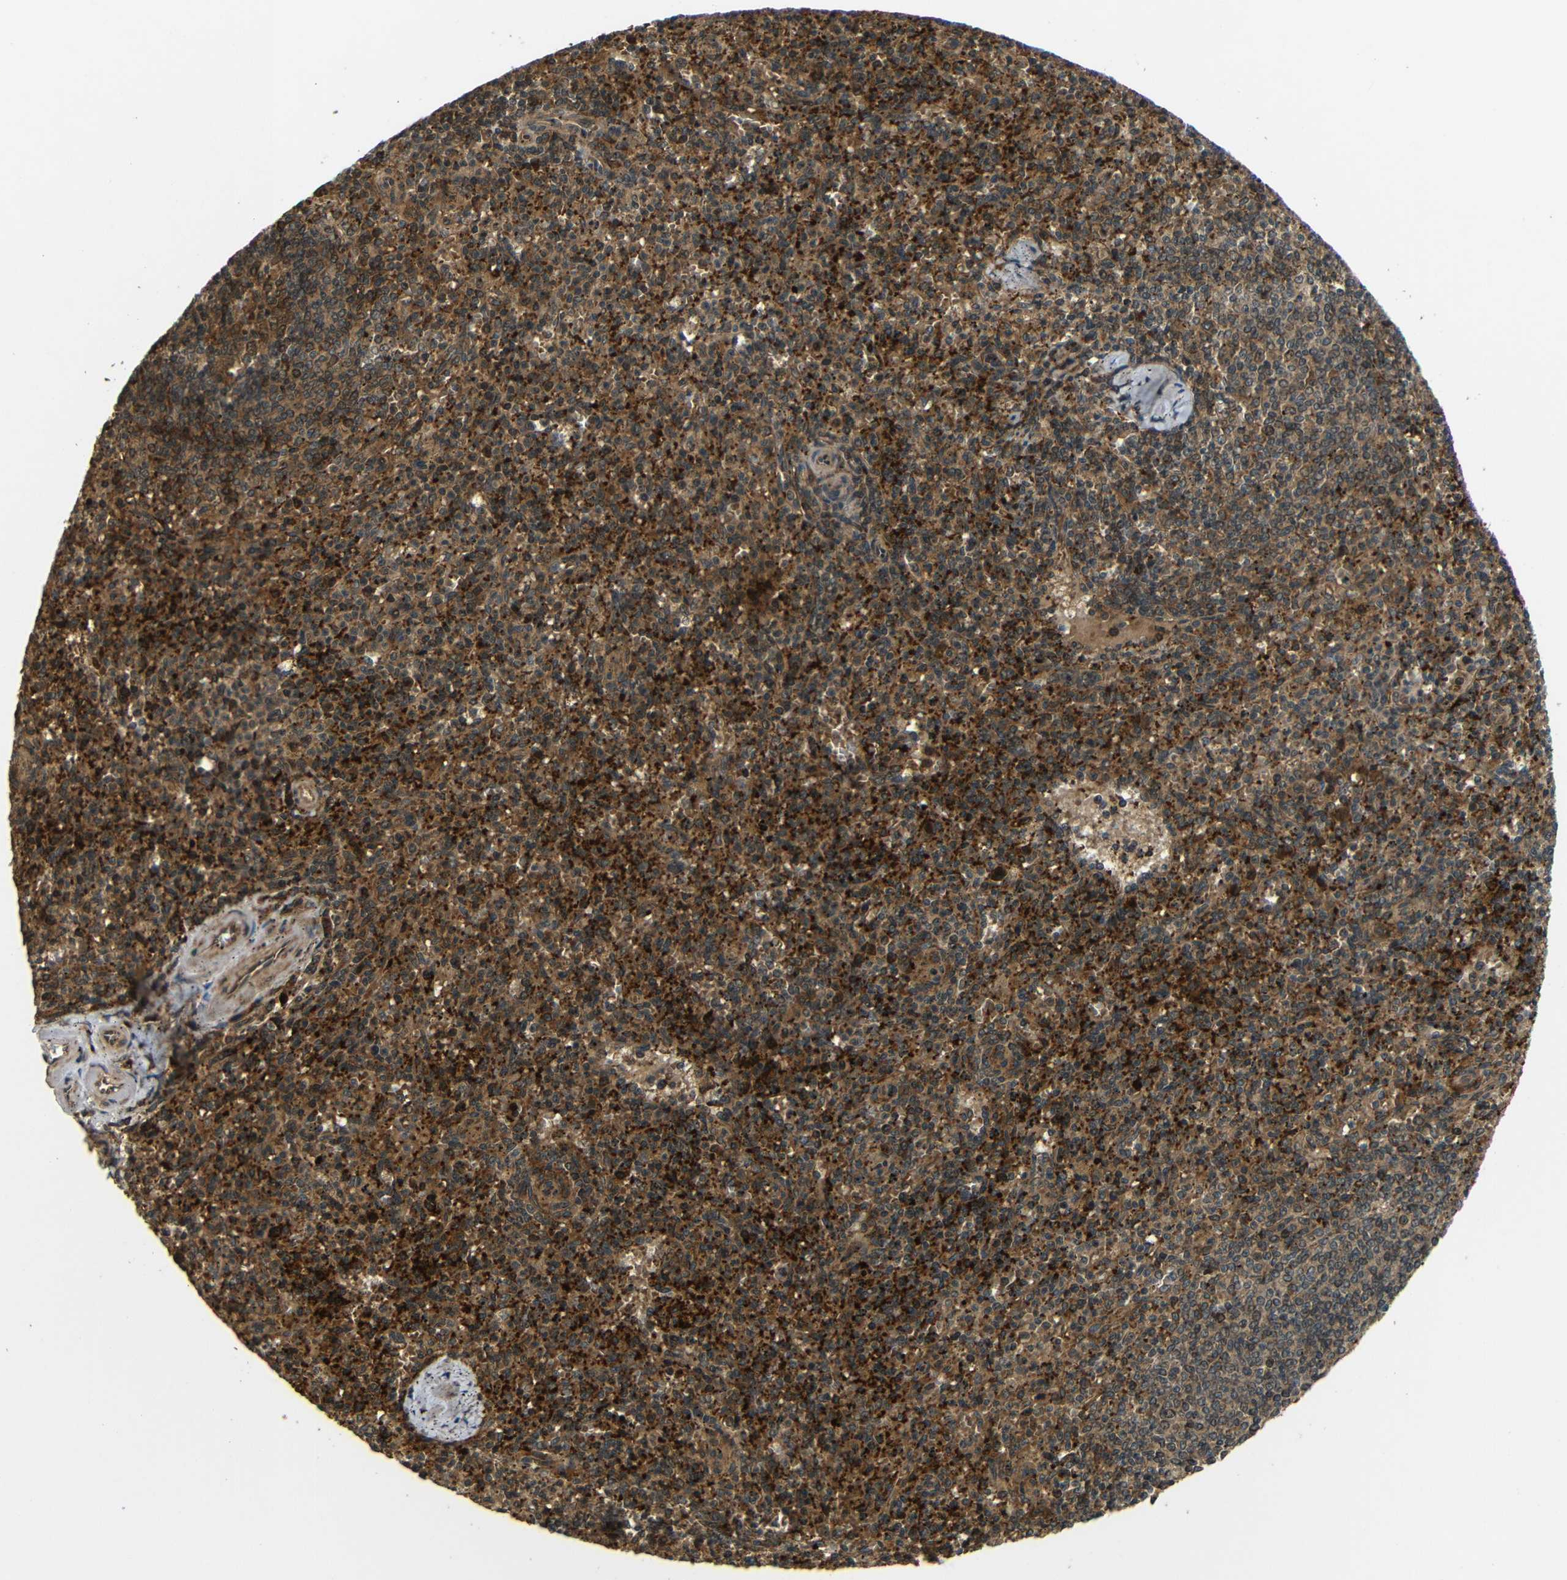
{"staining": {"intensity": "strong", "quantity": ">75%", "location": "cytoplasmic/membranous"}, "tissue": "spleen", "cell_type": "Cells in red pulp", "image_type": "normal", "snomed": [{"axis": "morphology", "description": "Normal tissue, NOS"}, {"axis": "topography", "description": "Spleen"}], "caption": "Cells in red pulp demonstrate strong cytoplasmic/membranous positivity in approximately >75% of cells in normal spleen.", "gene": "EPHB2", "patient": {"sex": "male", "age": 72}}